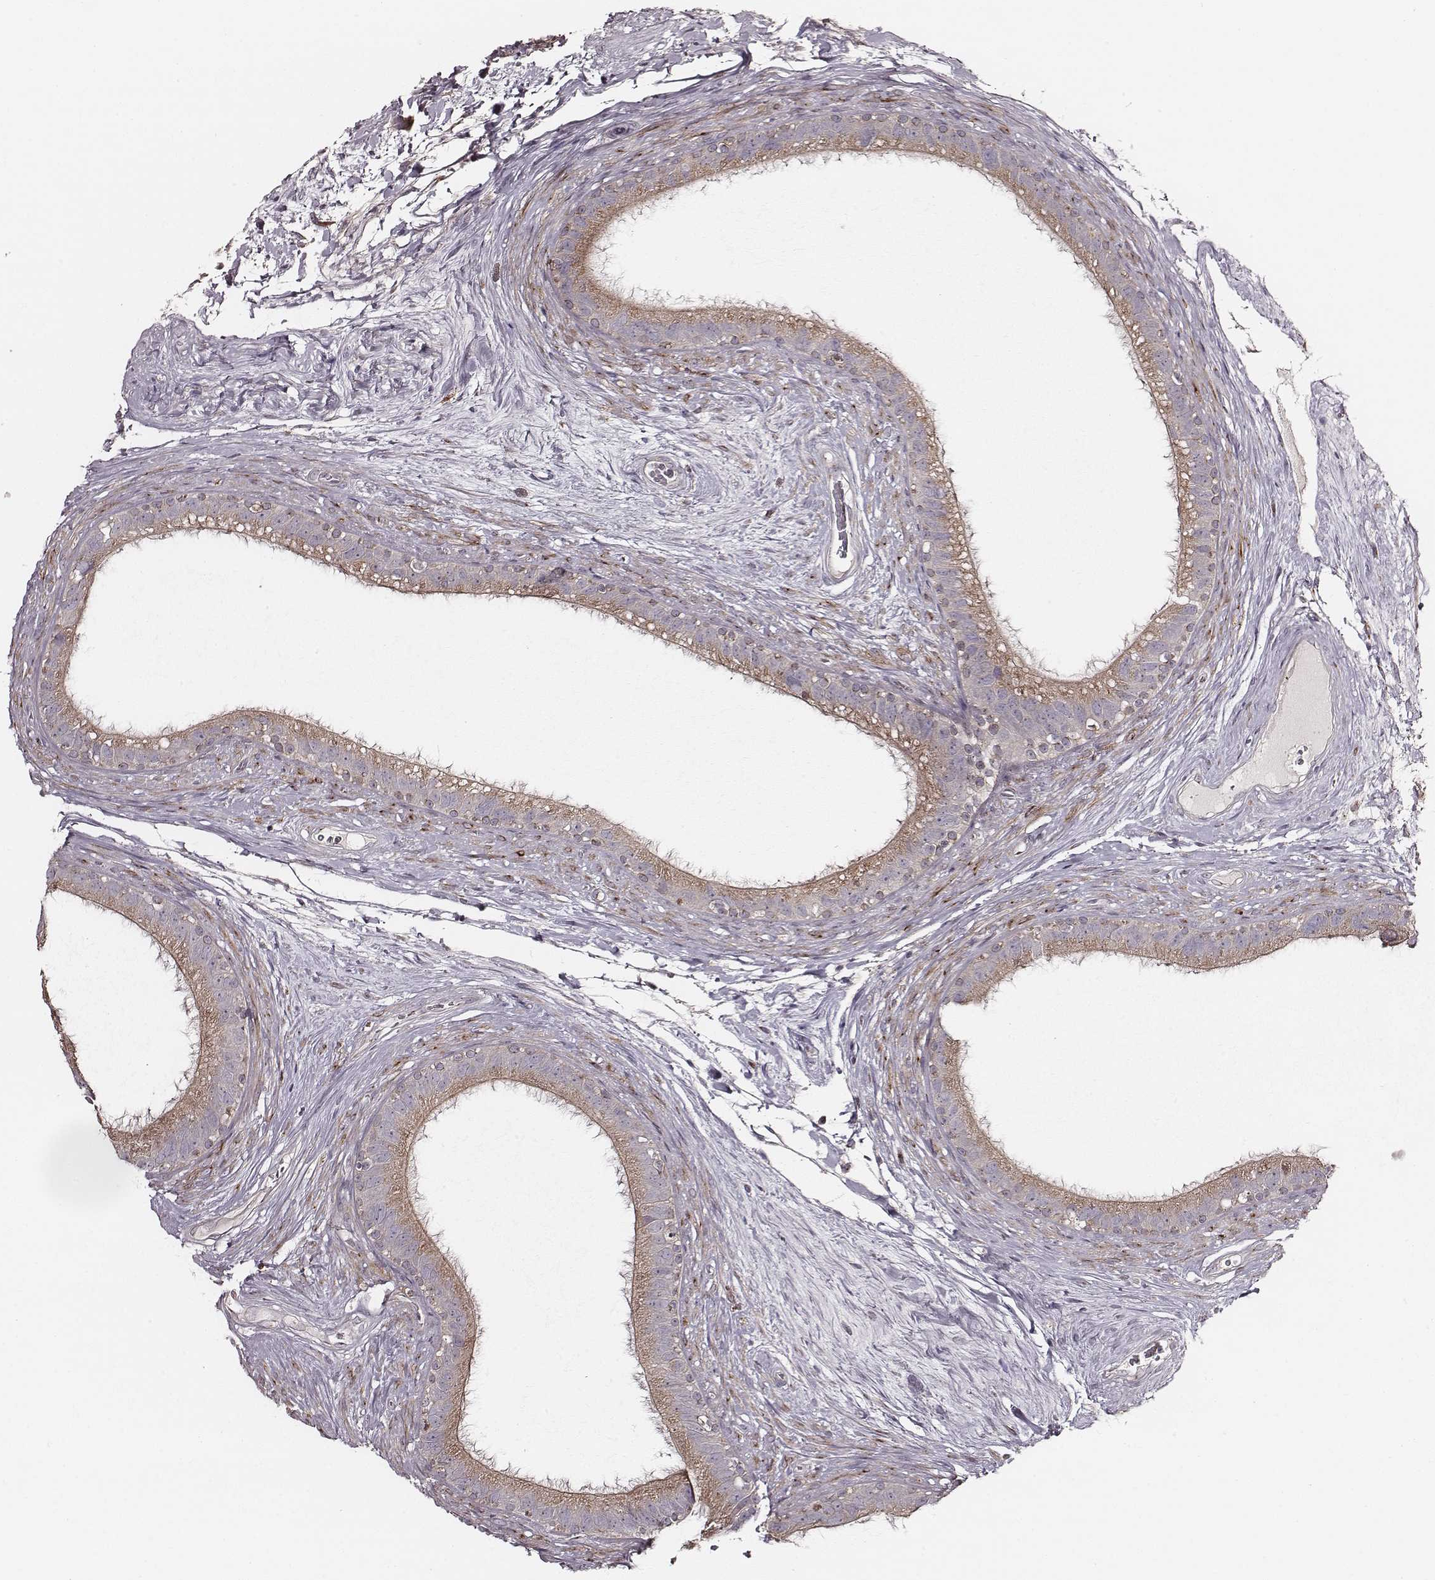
{"staining": {"intensity": "moderate", "quantity": "25%-75%", "location": "cytoplasmic/membranous"}, "tissue": "epididymis", "cell_type": "Glandular cells", "image_type": "normal", "snomed": [{"axis": "morphology", "description": "Normal tissue, NOS"}, {"axis": "topography", "description": "Epididymis"}], "caption": "The micrograph exhibits staining of normal epididymis, revealing moderate cytoplasmic/membranous protein positivity (brown color) within glandular cells.", "gene": "ABCA7", "patient": {"sex": "male", "age": 59}}